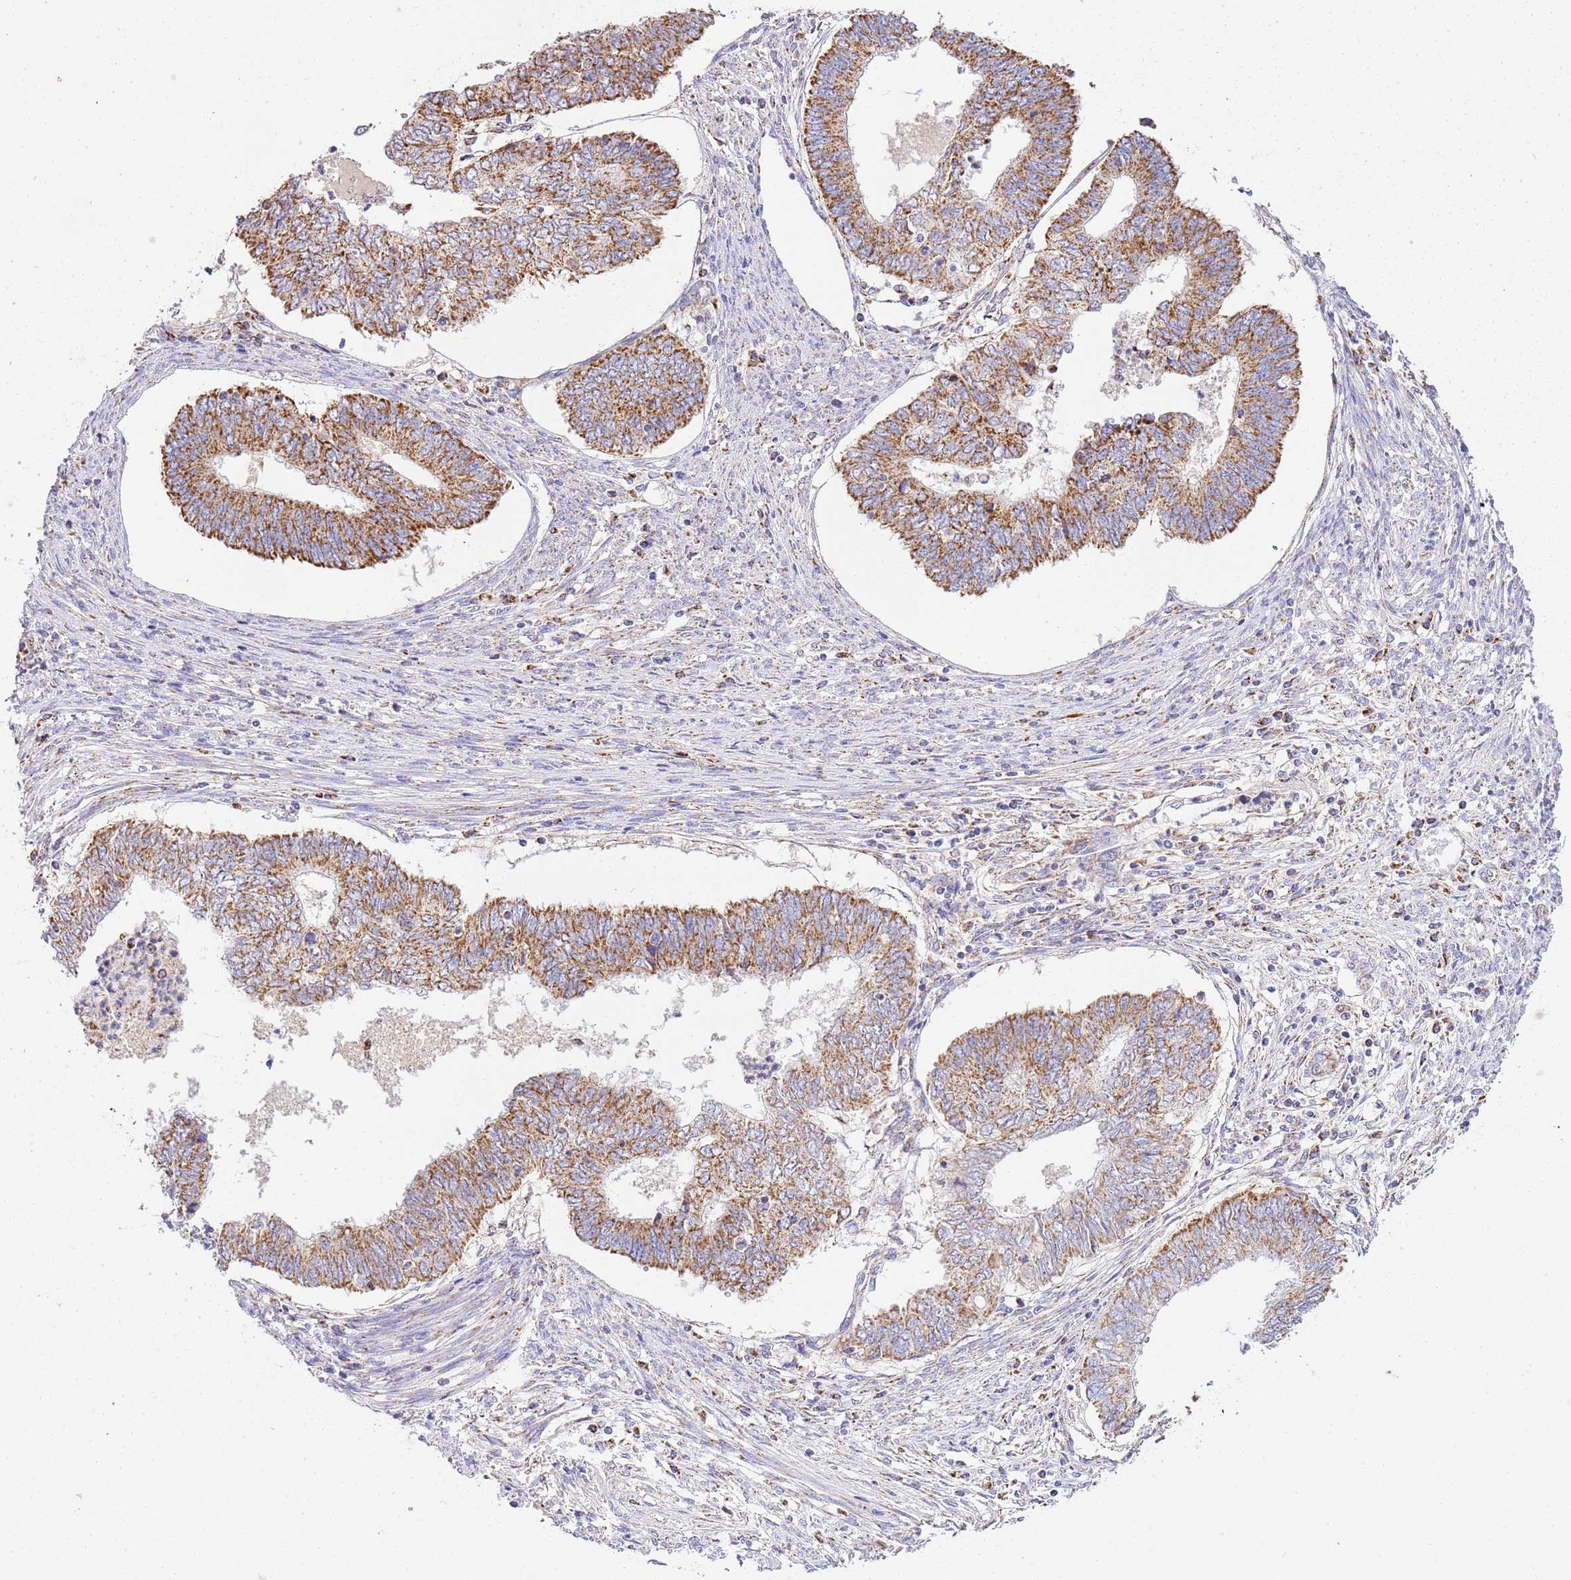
{"staining": {"intensity": "strong", "quantity": "25%-75%", "location": "cytoplasmic/membranous"}, "tissue": "endometrial cancer", "cell_type": "Tumor cells", "image_type": "cancer", "snomed": [{"axis": "morphology", "description": "Adenocarcinoma, NOS"}, {"axis": "topography", "description": "Endometrium"}], "caption": "Tumor cells reveal high levels of strong cytoplasmic/membranous positivity in approximately 25%-75% of cells in human endometrial cancer.", "gene": "ZBTB39", "patient": {"sex": "female", "age": 68}}